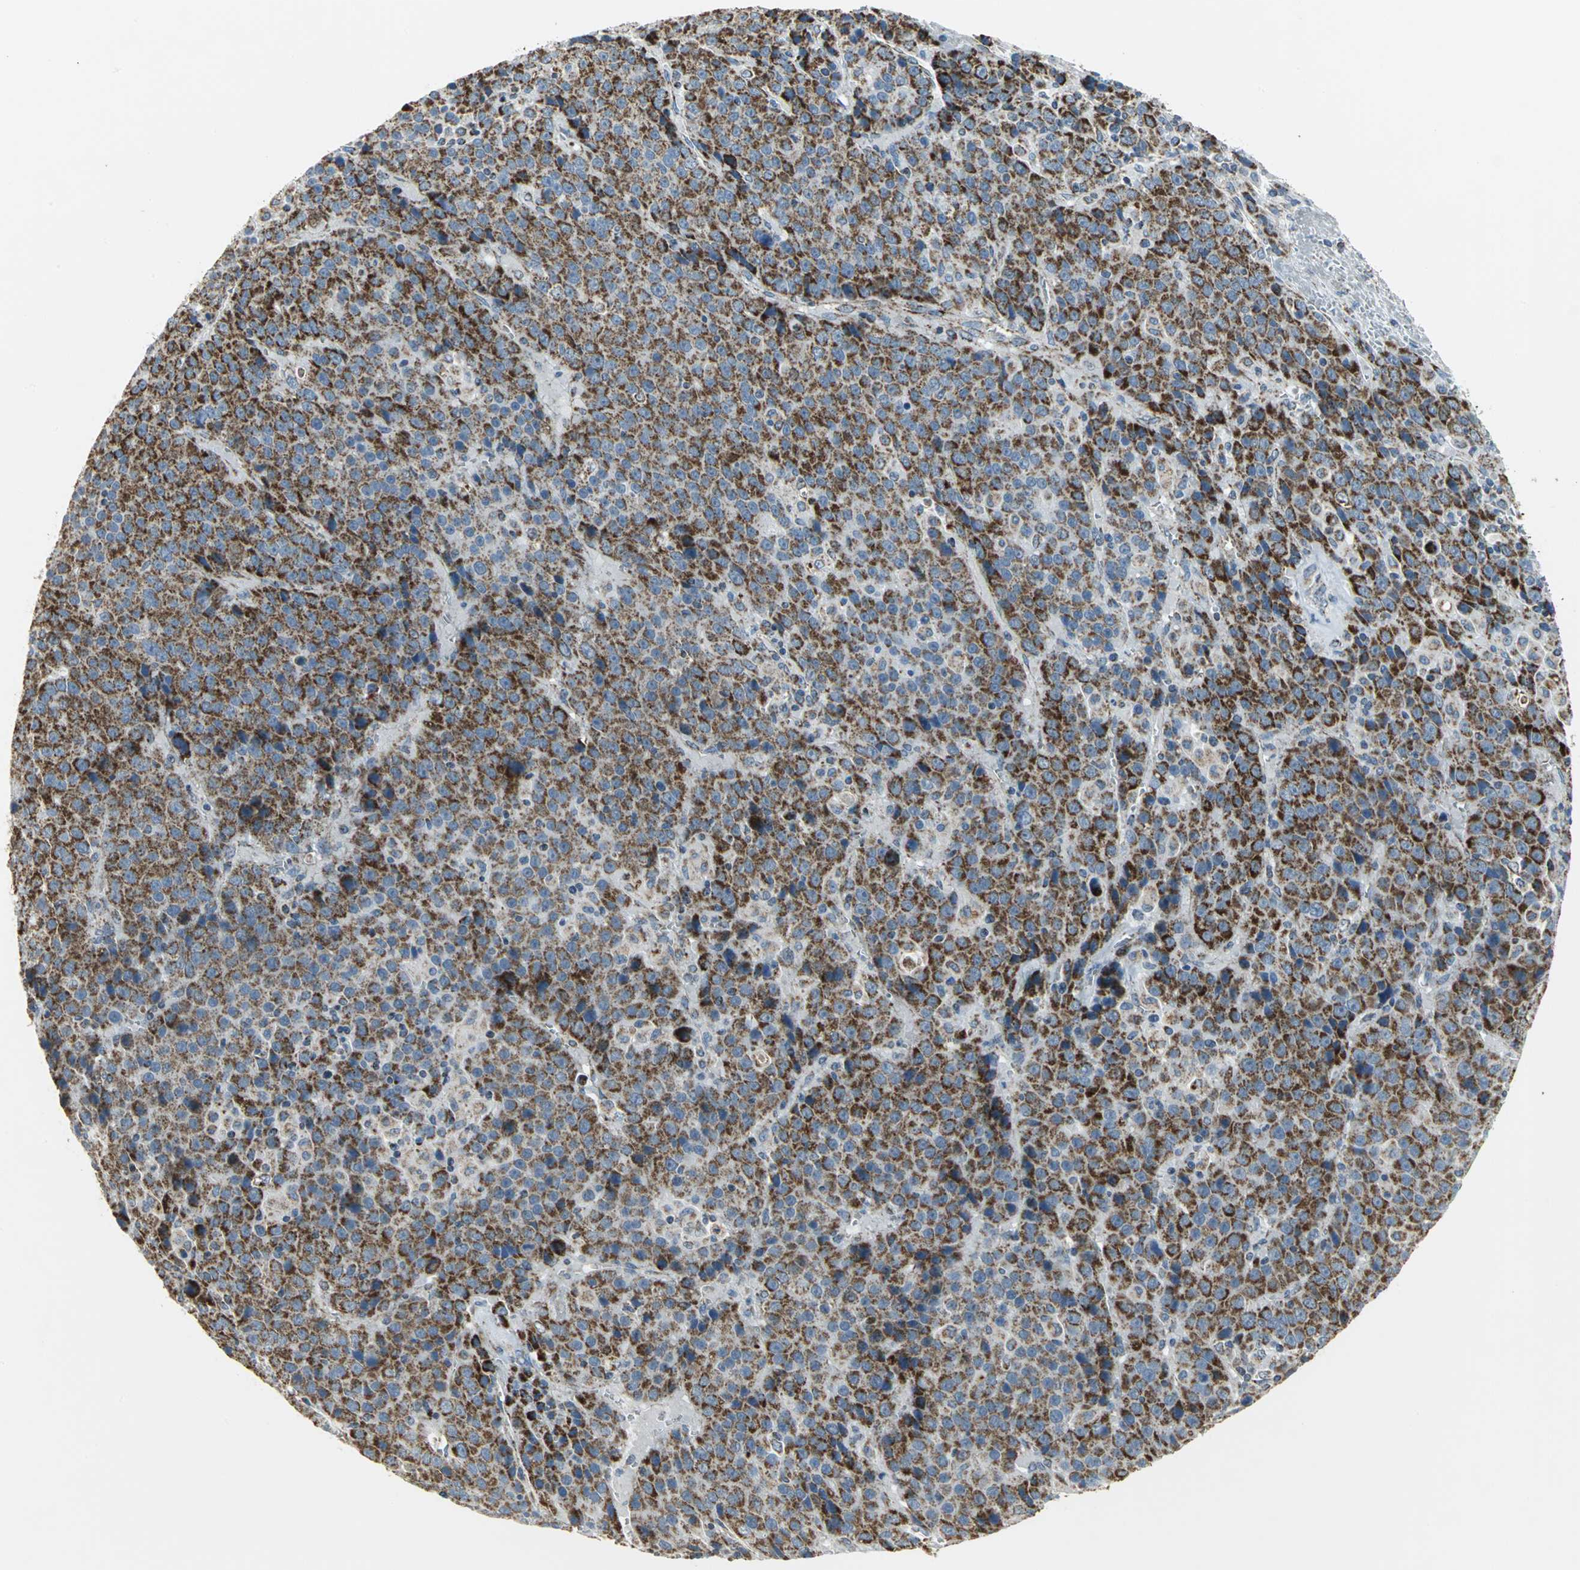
{"staining": {"intensity": "moderate", "quantity": ">75%", "location": "cytoplasmic/membranous"}, "tissue": "liver cancer", "cell_type": "Tumor cells", "image_type": "cancer", "snomed": [{"axis": "morphology", "description": "Carcinoma, Hepatocellular, NOS"}, {"axis": "topography", "description": "Liver"}], "caption": "Brown immunohistochemical staining in human liver cancer (hepatocellular carcinoma) reveals moderate cytoplasmic/membranous positivity in about >75% of tumor cells. The protein of interest is stained brown, and the nuclei are stained in blue (DAB (3,3'-diaminobenzidine) IHC with brightfield microscopy, high magnification).", "gene": "NTRK1", "patient": {"sex": "female", "age": 53}}